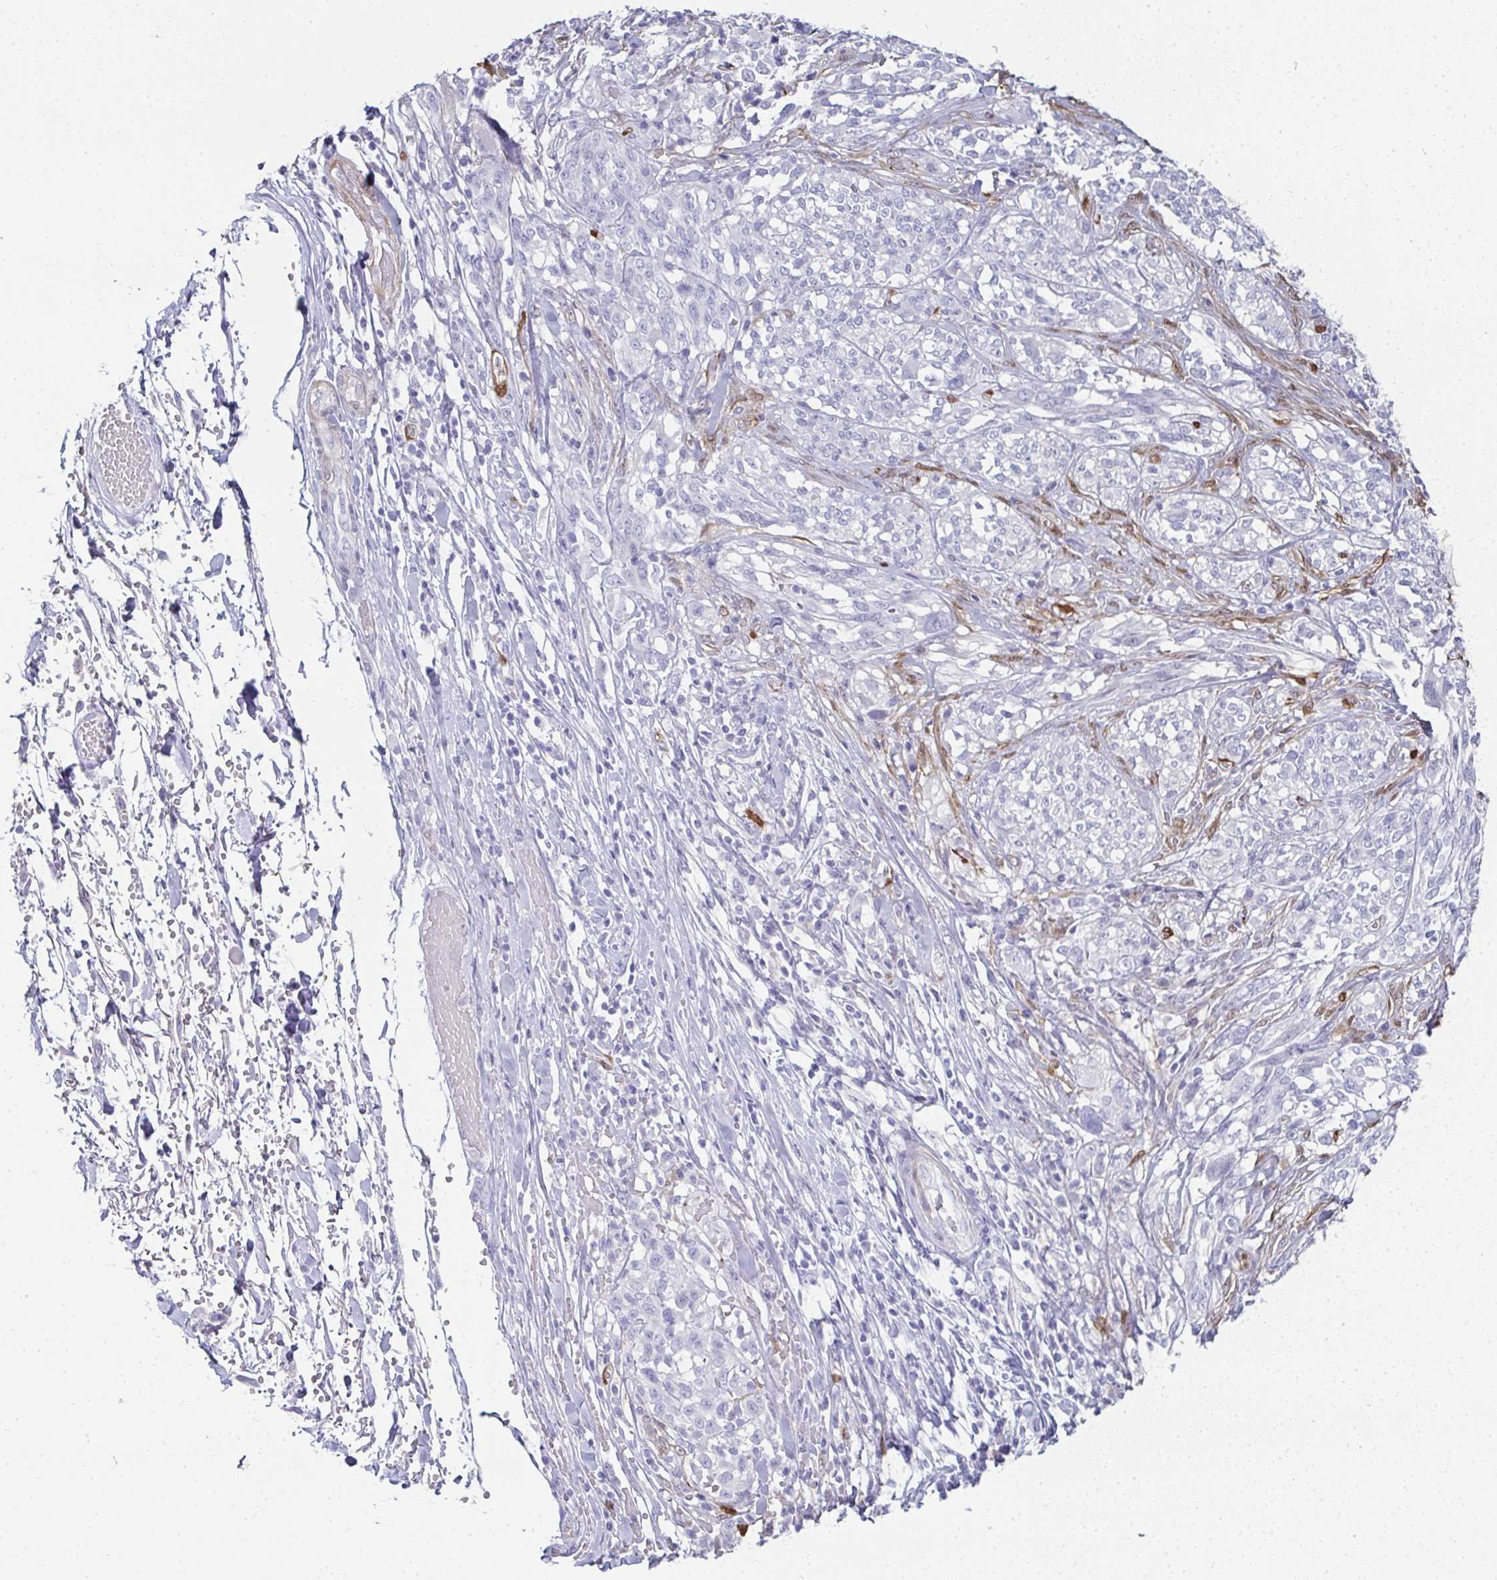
{"staining": {"intensity": "negative", "quantity": "none", "location": "none"}, "tissue": "melanoma", "cell_type": "Tumor cells", "image_type": "cancer", "snomed": [{"axis": "morphology", "description": "Malignant melanoma, NOS"}, {"axis": "topography", "description": "Skin"}], "caption": "High power microscopy photomicrograph of an immunohistochemistry (IHC) micrograph of malignant melanoma, revealing no significant positivity in tumor cells.", "gene": "RBP1", "patient": {"sex": "female", "age": 91}}